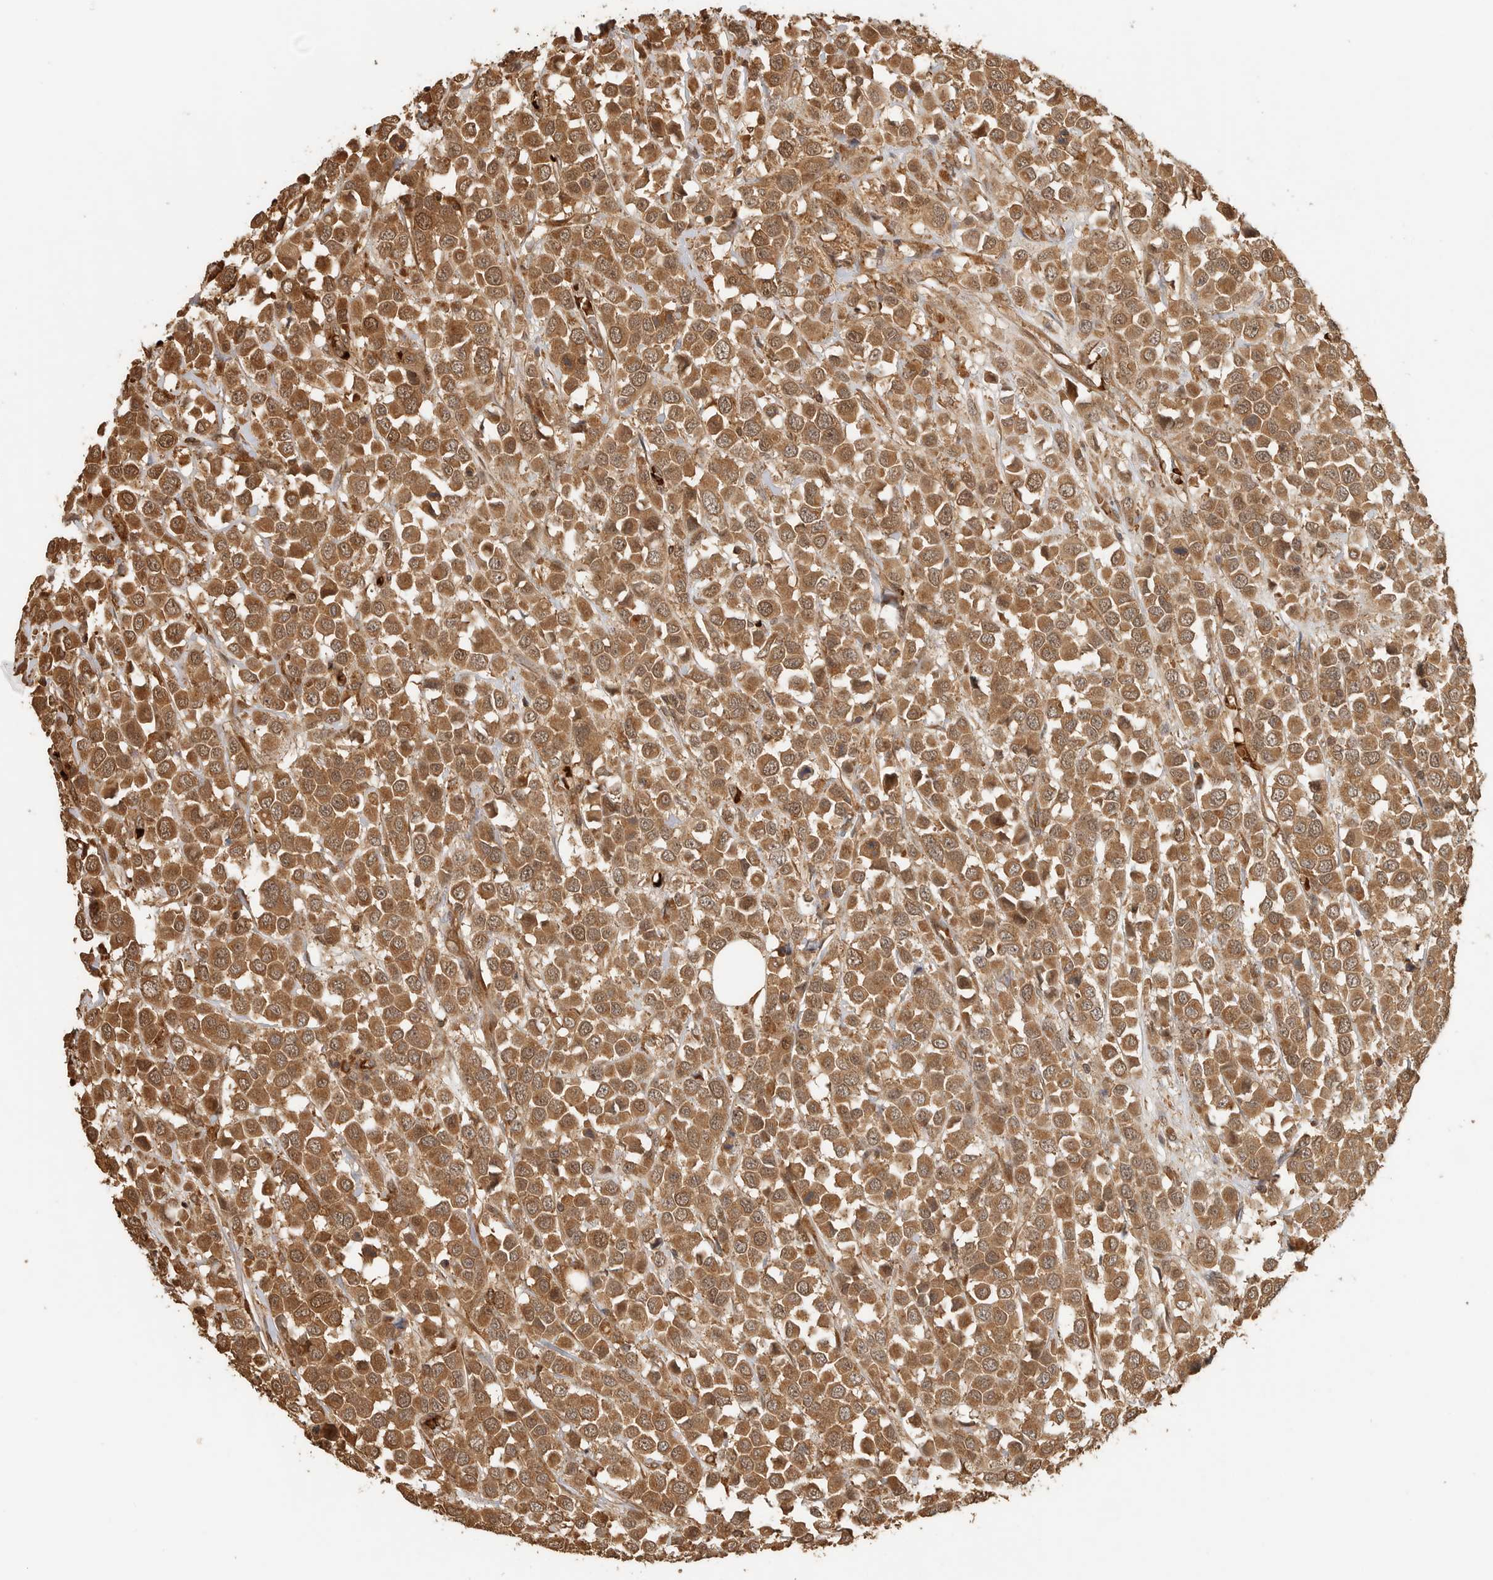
{"staining": {"intensity": "moderate", "quantity": ">75%", "location": "cytoplasmic/membranous"}, "tissue": "breast cancer", "cell_type": "Tumor cells", "image_type": "cancer", "snomed": [{"axis": "morphology", "description": "Duct carcinoma"}, {"axis": "topography", "description": "Breast"}], "caption": "Human breast cancer stained with a protein marker demonstrates moderate staining in tumor cells.", "gene": "OTUD6B", "patient": {"sex": "female", "age": 61}}